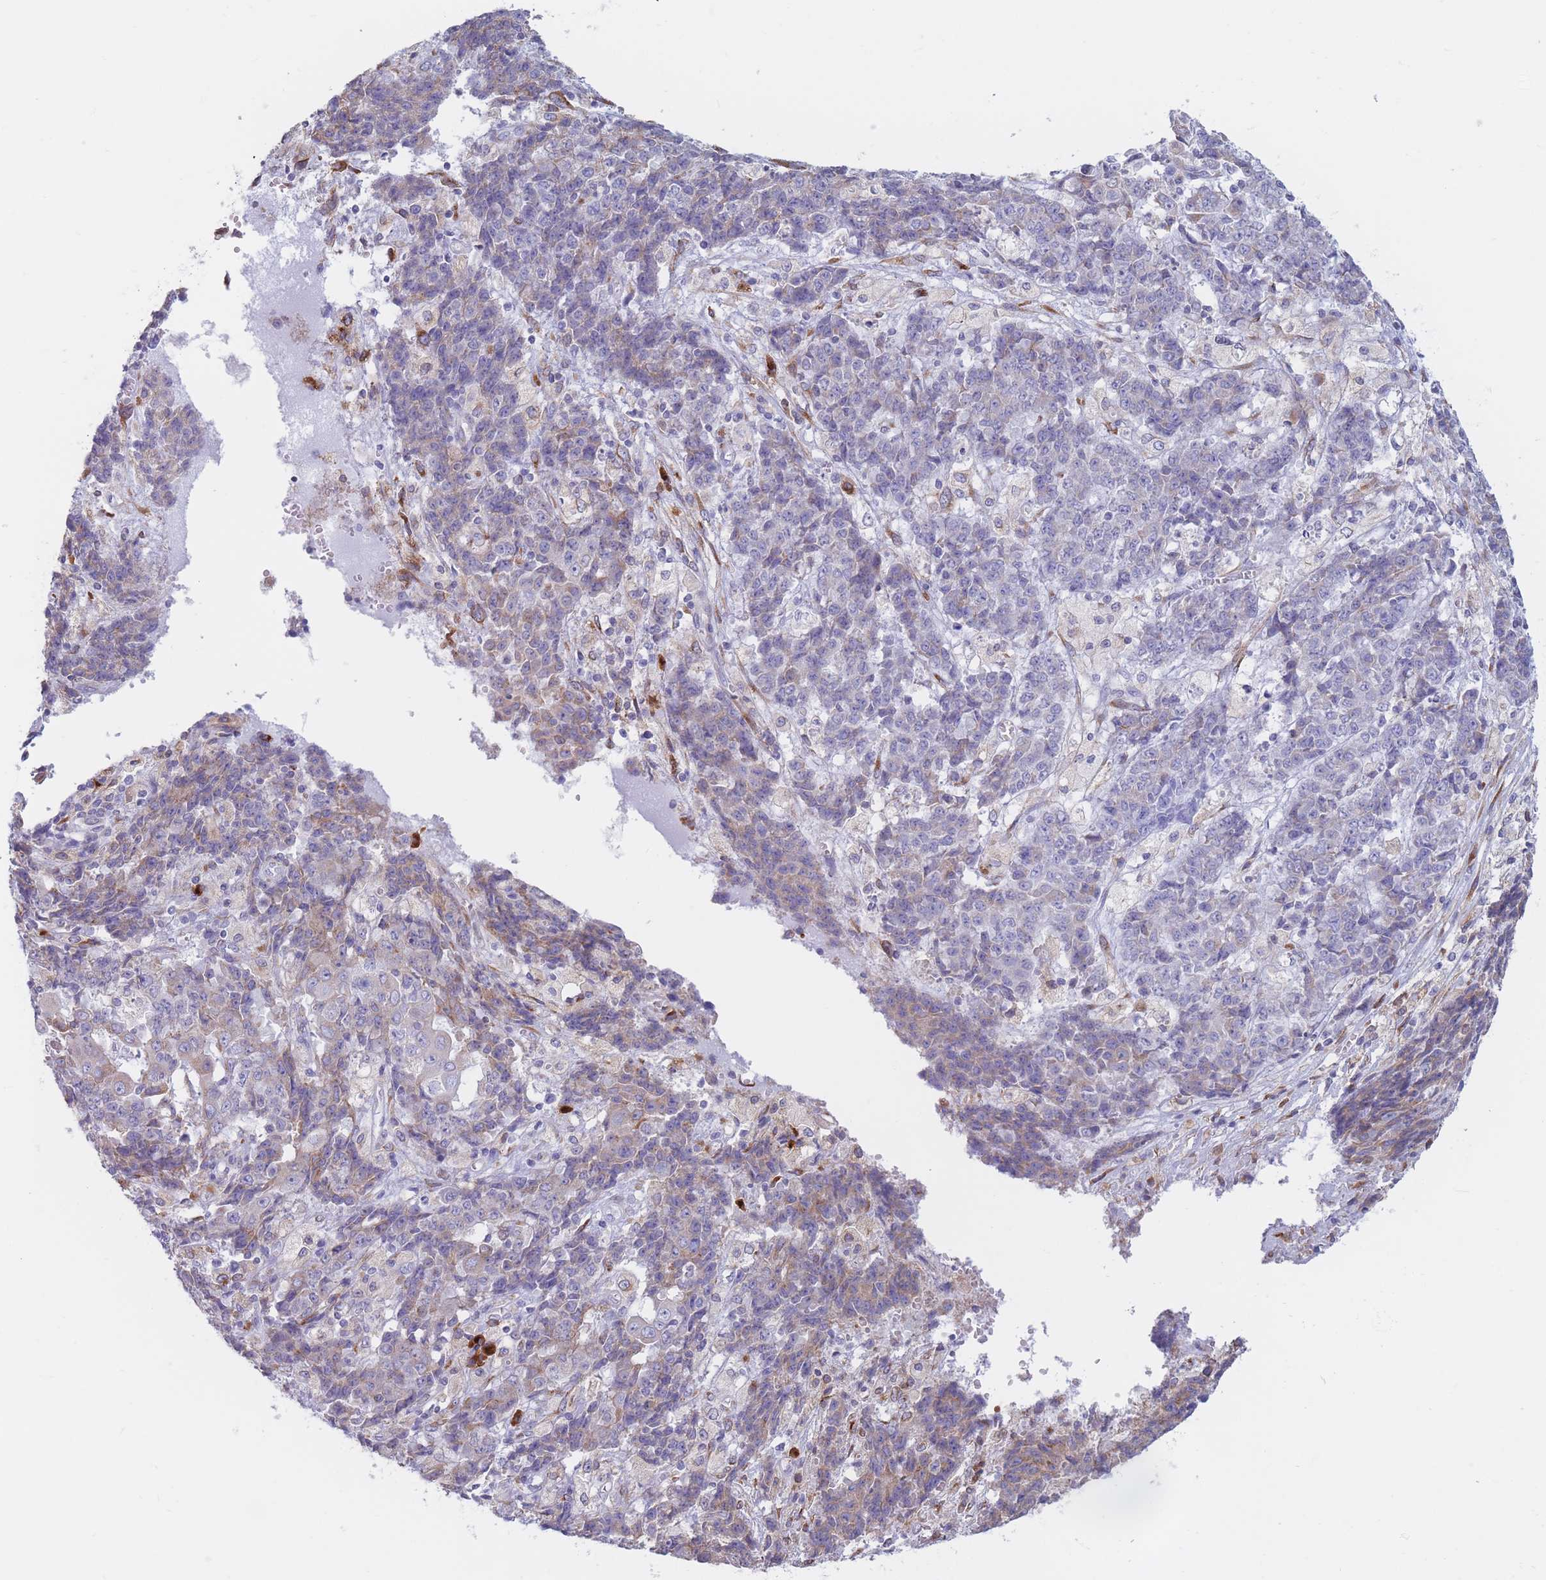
{"staining": {"intensity": "weak", "quantity": "25%-75%", "location": "cytoplasmic/membranous"}, "tissue": "ovarian cancer", "cell_type": "Tumor cells", "image_type": "cancer", "snomed": [{"axis": "morphology", "description": "Carcinoma, endometroid"}, {"axis": "topography", "description": "Ovary"}], "caption": "This image shows IHC staining of human endometroid carcinoma (ovarian), with low weak cytoplasmic/membranous positivity in about 25%-75% of tumor cells.", "gene": "MRPL30", "patient": {"sex": "female", "age": 42}}